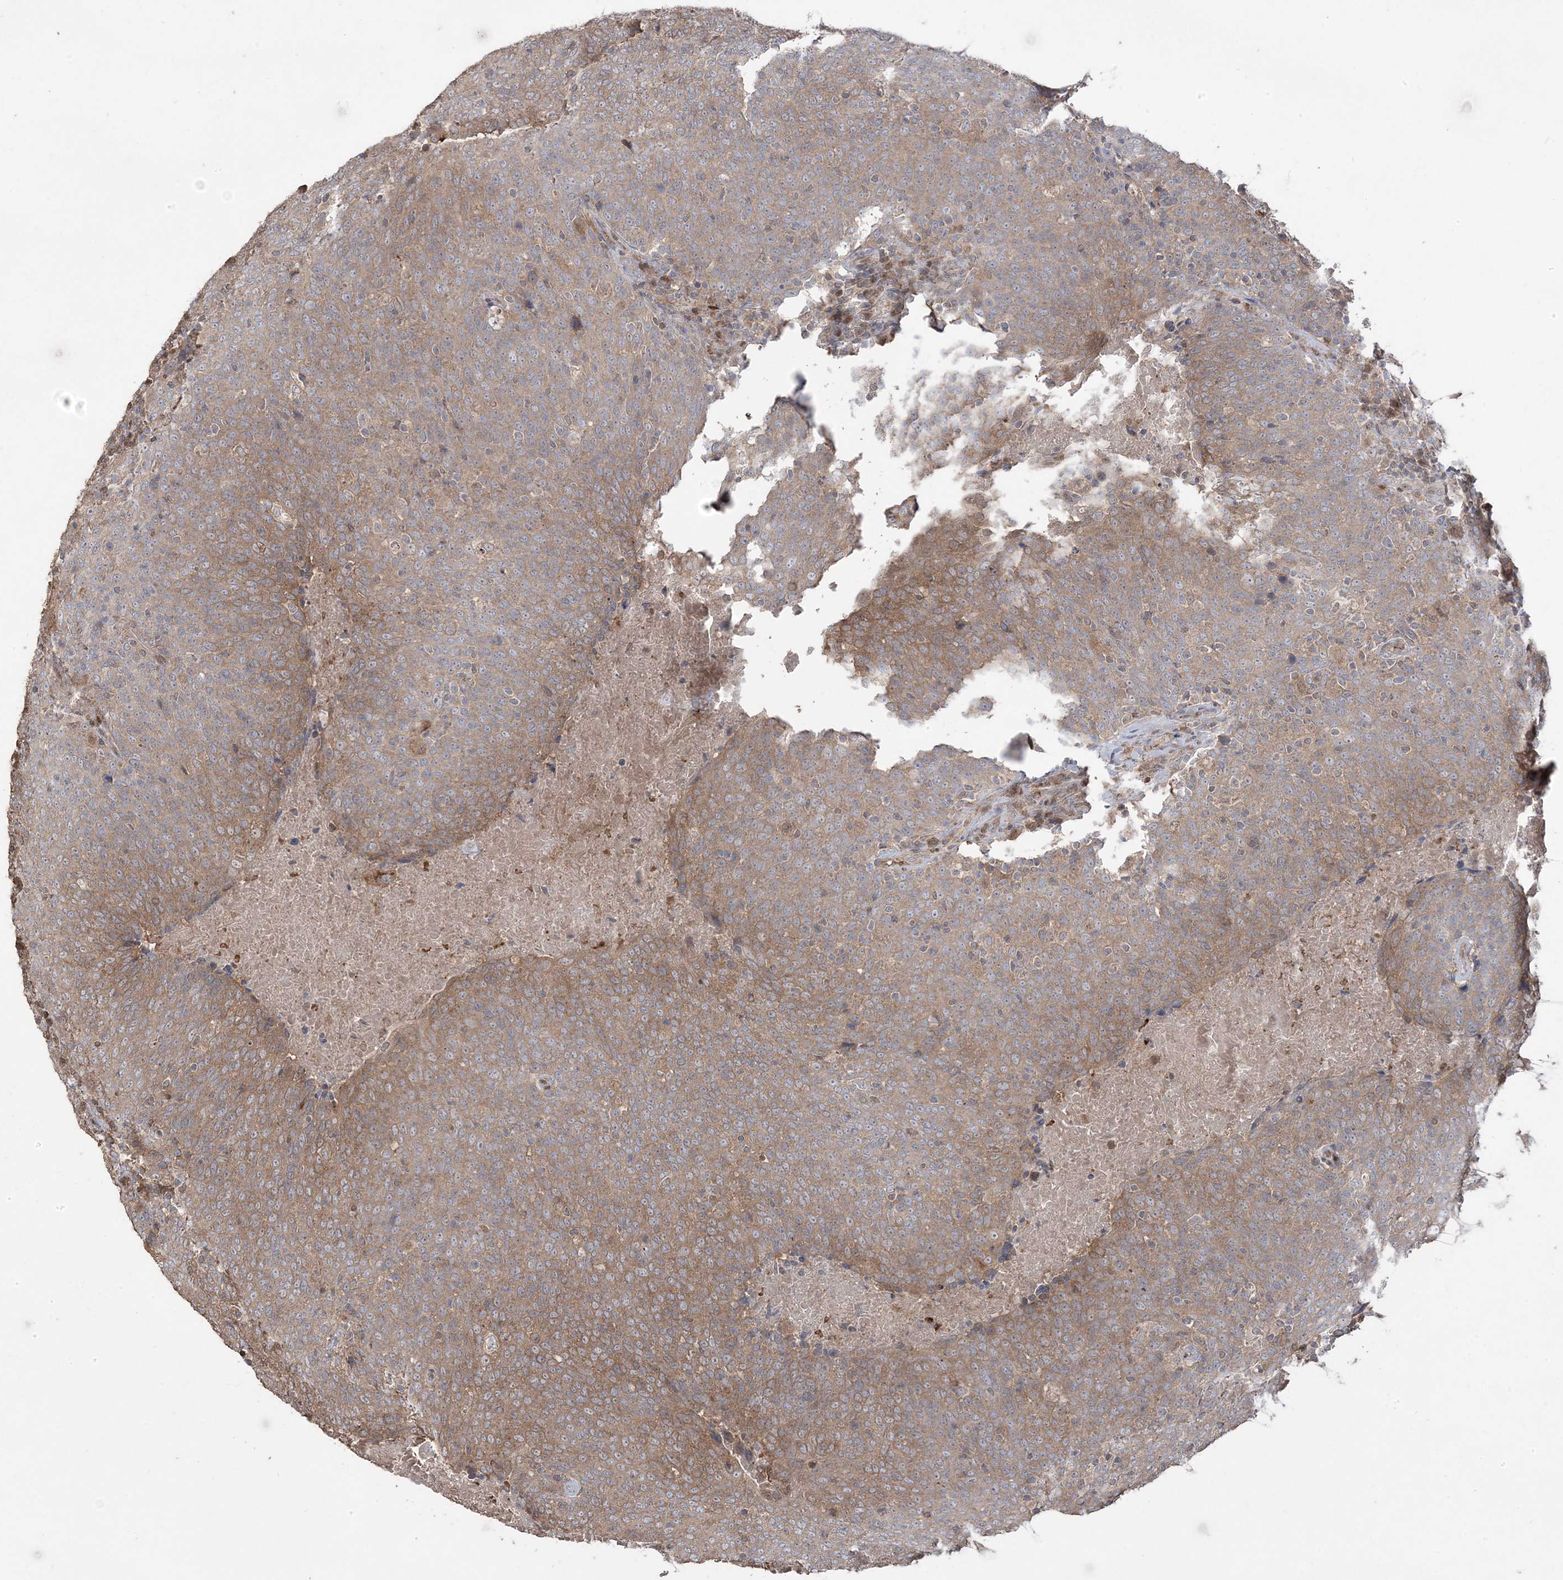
{"staining": {"intensity": "moderate", "quantity": ">75%", "location": "cytoplasmic/membranous"}, "tissue": "head and neck cancer", "cell_type": "Tumor cells", "image_type": "cancer", "snomed": [{"axis": "morphology", "description": "Squamous cell carcinoma, NOS"}, {"axis": "morphology", "description": "Squamous cell carcinoma, metastatic, NOS"}, {"axis": "topography", "description": "Lymph node"}, {"axis": "topography", "description": "Head-Neck"}], "caption": "Immunohistochemistry (IHC) image of human head and neck cancer (squamous cell carcinoma) stained for a protein (brown), which shows medium levels of moderate cytoplasmic/membranous expression in approximately >75% of tumor cells.", "gene": "PPOX", "patient": {"sex": "male", "age": 62}}